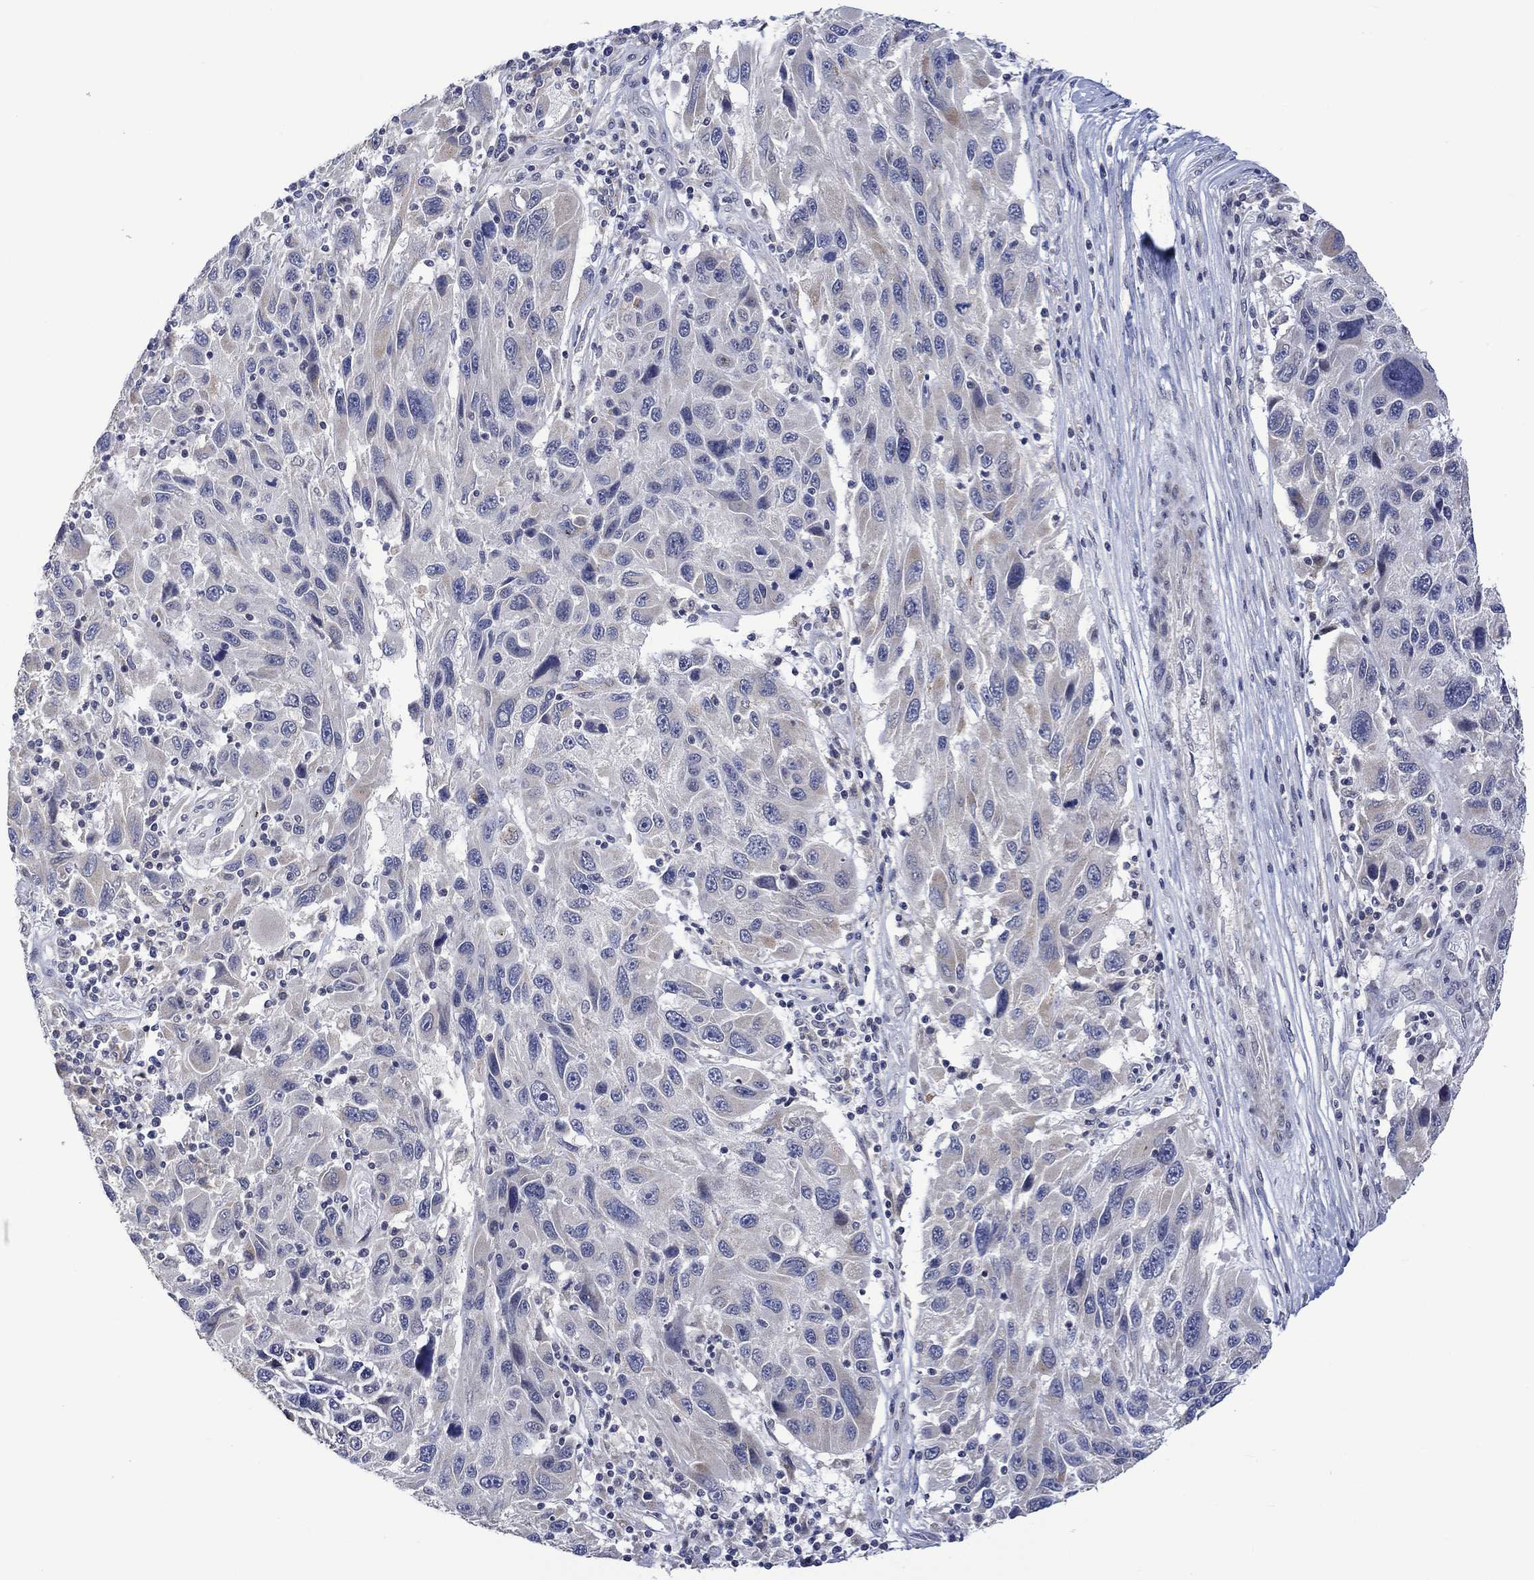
{"staining": {"intensity": "weak", "quantity": "<25%", "location": "cytoplasmic/membranous"}, "tissue": "melanoma", "cell_type": "Tumor cells", "image_type": "cancer", "snomed": [{"axis": "morphology", "description": "Malignant melanoma, NOS"}, {"axis": "topography", "description": "Skin"}], "caption": "The immunohistochemistry micrograph has no significant positivity in tumor cells of melanoma tissue. The staining was performed using DAB (3,3'-diaminobenzidine) to visualize the protein expression in brown, while the nuclei were stained in blue with hematoxylin (Magnification: 20x).", "gene": "SLC48A1", "patient": {"sex": "male", "age": 53}}